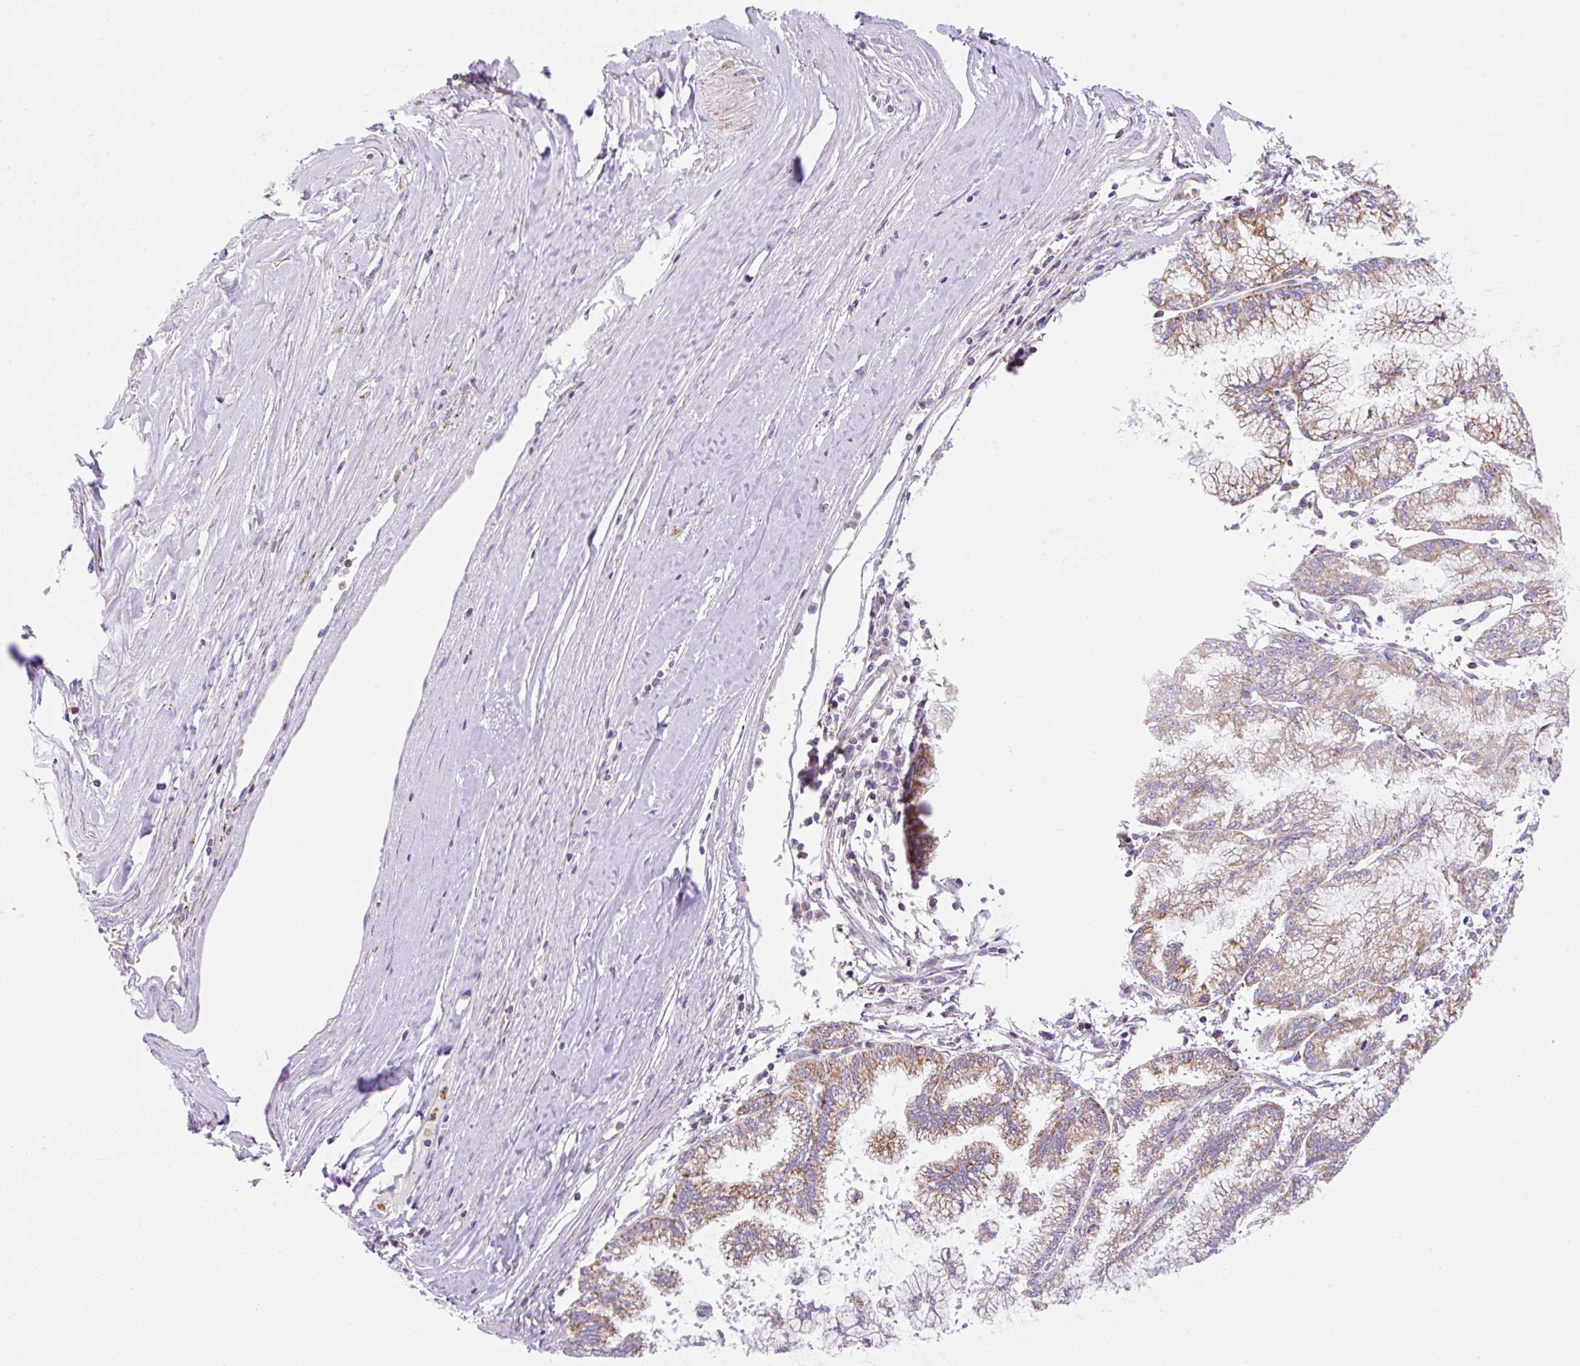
{"staining": {"intensity": "moderate", "quantity": ">75%", "location": "cytoplasmic/membranous"}, "tissue": "pancreatic cancer", "cell_type": "Tumor cells", "image_type": "cancer", "snomed": [{"axis": "morphology", "description": "Adenocarcinoma, NOS"}, {"axis": "topography", "description": "Pancreas"}], "caption": "Immunohistochemical staining of pancreatic adenocarcinoma reveals moderate cytoplasmic/membranous protein positivity in approximately >75% of tumor cells.", "gene": "NF1", "patient": {"sex": "male", "age": 73}}